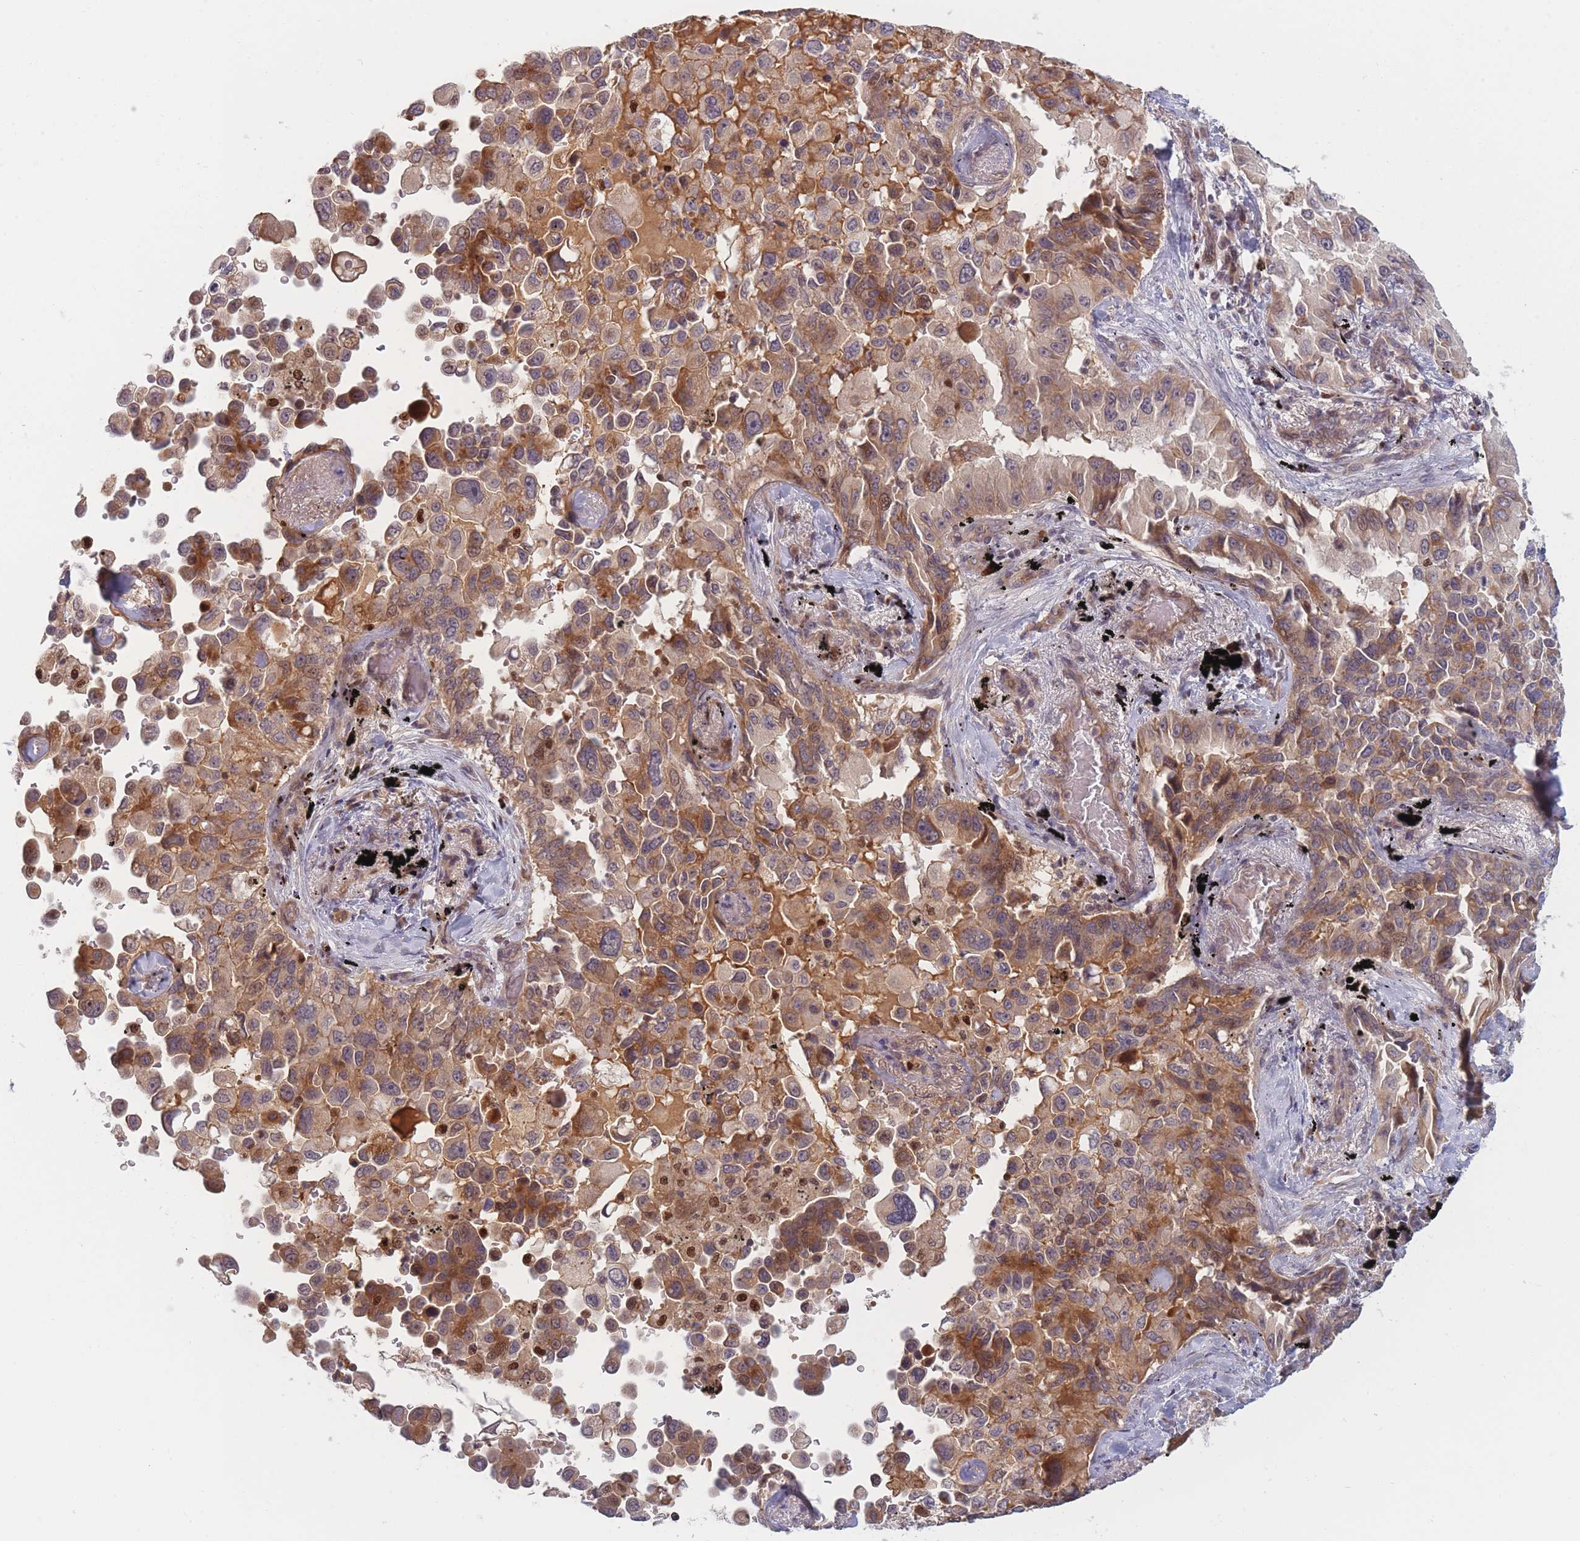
{"staining": {"intensity": "moderate", "quantity": ">75%", "location": "cytoplasmic/membranous"}, "tissue": "lung cancer", "cell_type": "Tumor cells", "image_type": "cancer", "snomed": [{"axis": "morphology", "description": "Adenocarcinoma, NOS"}, {"axis": "topography", "description": "Lung"}], "caption": "IHC photomicrograph of neoplastic tissue: lung cancer stained using IHC shows medium levels of moderate protein expression localized specifically in the cytoplasmic/membranous of tumor cells, appearing as a cytoplasmic/membranous brown color.", "gene": "FAM153A", "patient": {"sex": "female", "age": 67}}